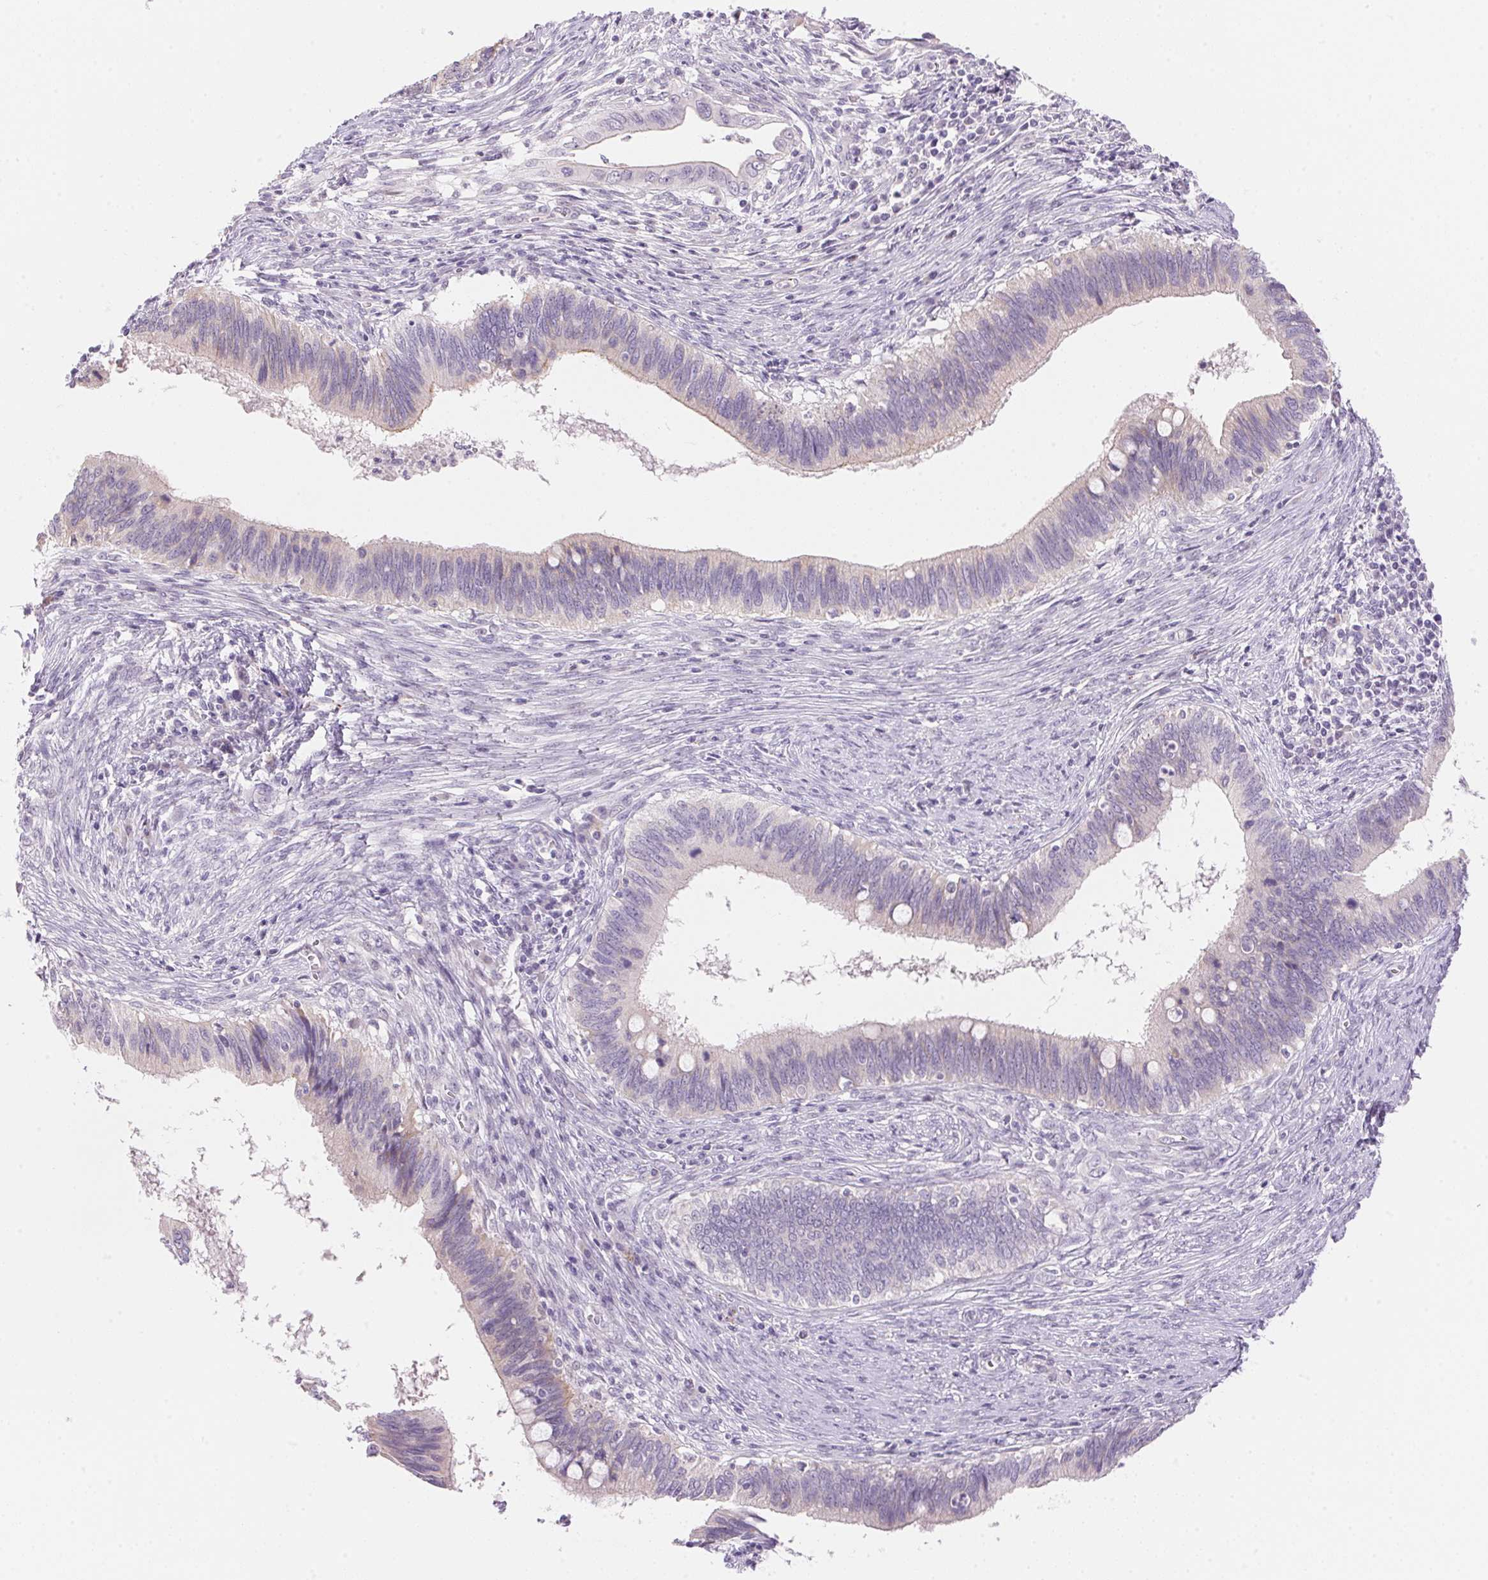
{"staining": {"intensity": "negative", "quantity": "none", "location": "none"}, "tissue": "cervical cancer", "cell_type": "Tumor cells", "image_type": "cancer", "snomed": [{"axis": "morphology", "description": "Adenocarcinoma, NOS"}, {"axis": "topography", "description": "Cervix"}], "caption": "Human adenocarcinoma (cervical) stained for a protein using immunohistochemistry (IHC) demonstrates no expression in tumor cells.", "gene": "TEKT1", "patient": {"sex": "female", "age": 42}}